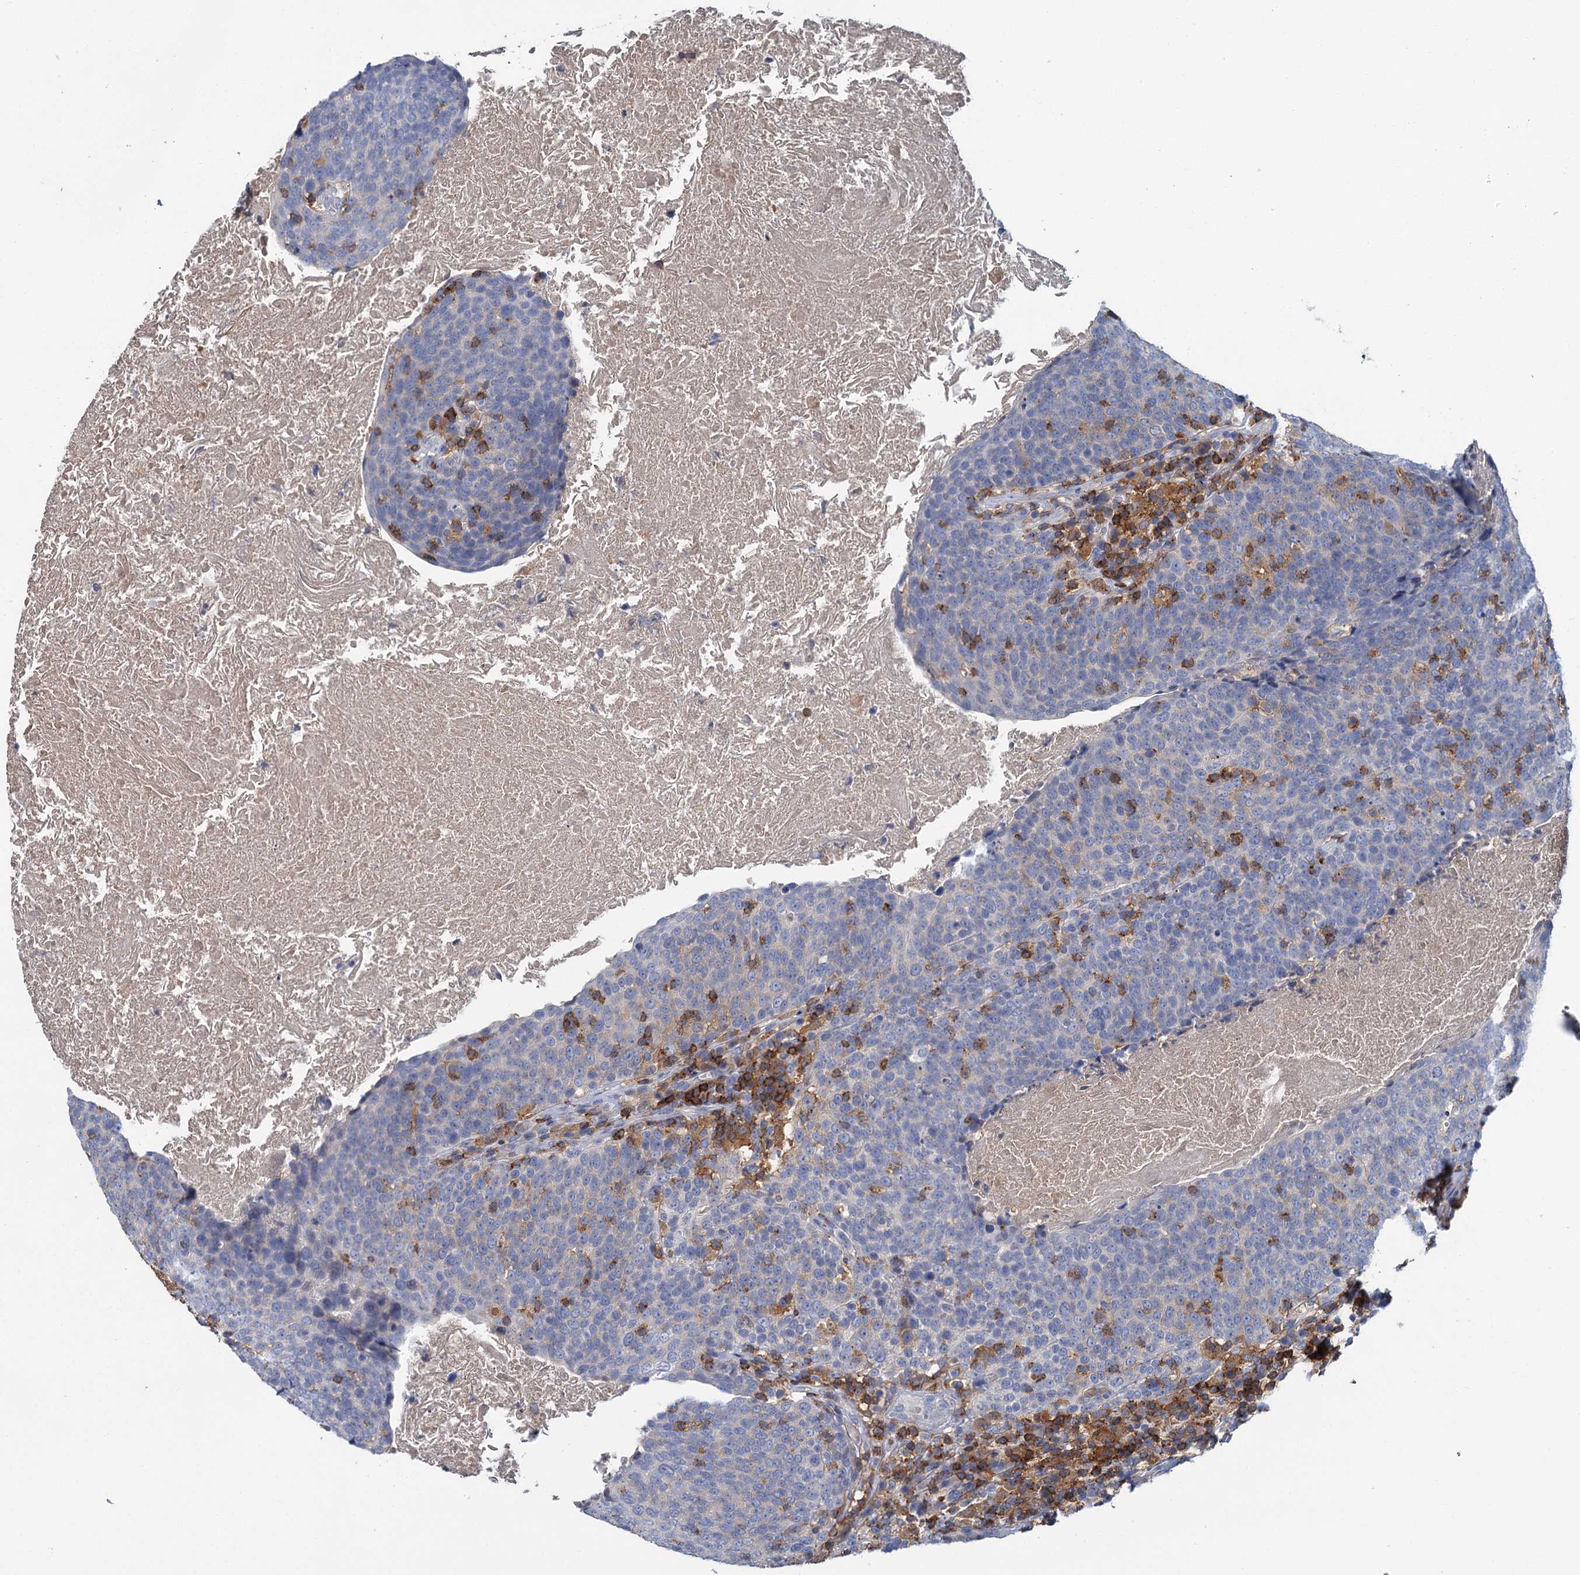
{"staining": {"intensity": "negative", "quantity": "none", "location": "none"}, "tissue": "head and neck cancer", "cell_type": "Tumor cells", "image_type": "cancer", "snomed": [{"axis": "morphology", "description": "Squamous cell carcinoma, NOS"}, {"axis": "morphology", "description": "Squamous cell carcinoma, metastatic, NOS"}, {"axis": "topography", "description": "Lymph node"}, {"axis": "topography", "description": "Head-Neck"}], "caption": "Protein analysis of head and neck squamous cell carcinoma demonstrates no significant positivity in tumor cells. The staining is performed using DAB brown chromogen with nuclei counter-stained in using hematoxylin.", "gene": "FGFR2", "patient": {"sex": "male", "age": 62}}